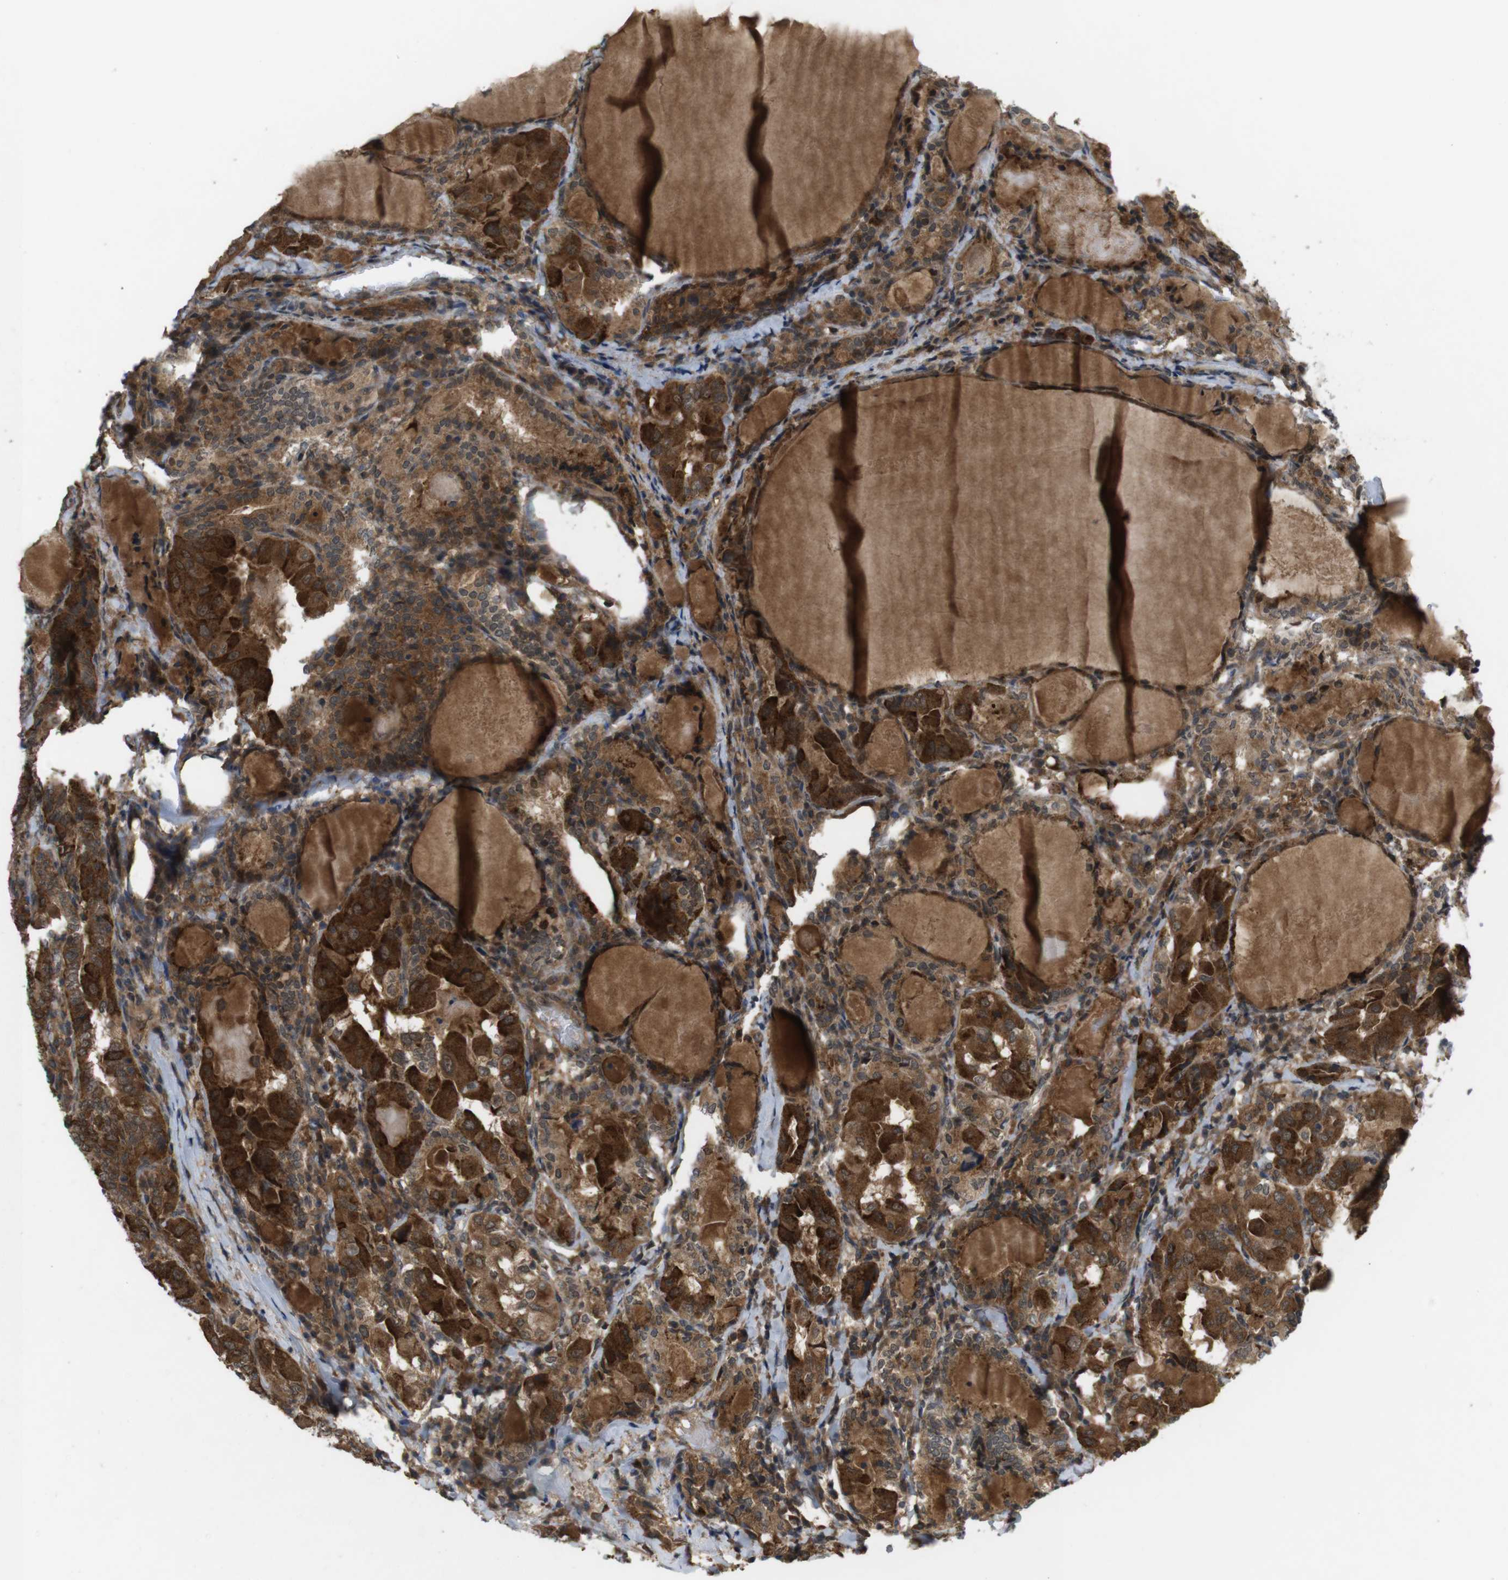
{"staining": {"intensity": "strong", "quantity": ">75%", "location": "cytoplasmic/membranous"}, "tissue": "thyroid cancer", "cell_type": "Tumor cells", "image_type": "cancer", "snomed": [{"axis": "morphology", "description": "Papillary adenocarcinoma, NOS"}, {"axis": "topography", "description": "Thyroid gland"}], "caption": "Immunohistochemical staining of human thyroid cancer demonstrates high levels of strong cytoplasmic/membranous positivity in about >75% of tumor cells.", "gene": "NFKBIE", "patient": {"sex": "female", "age": 42}}